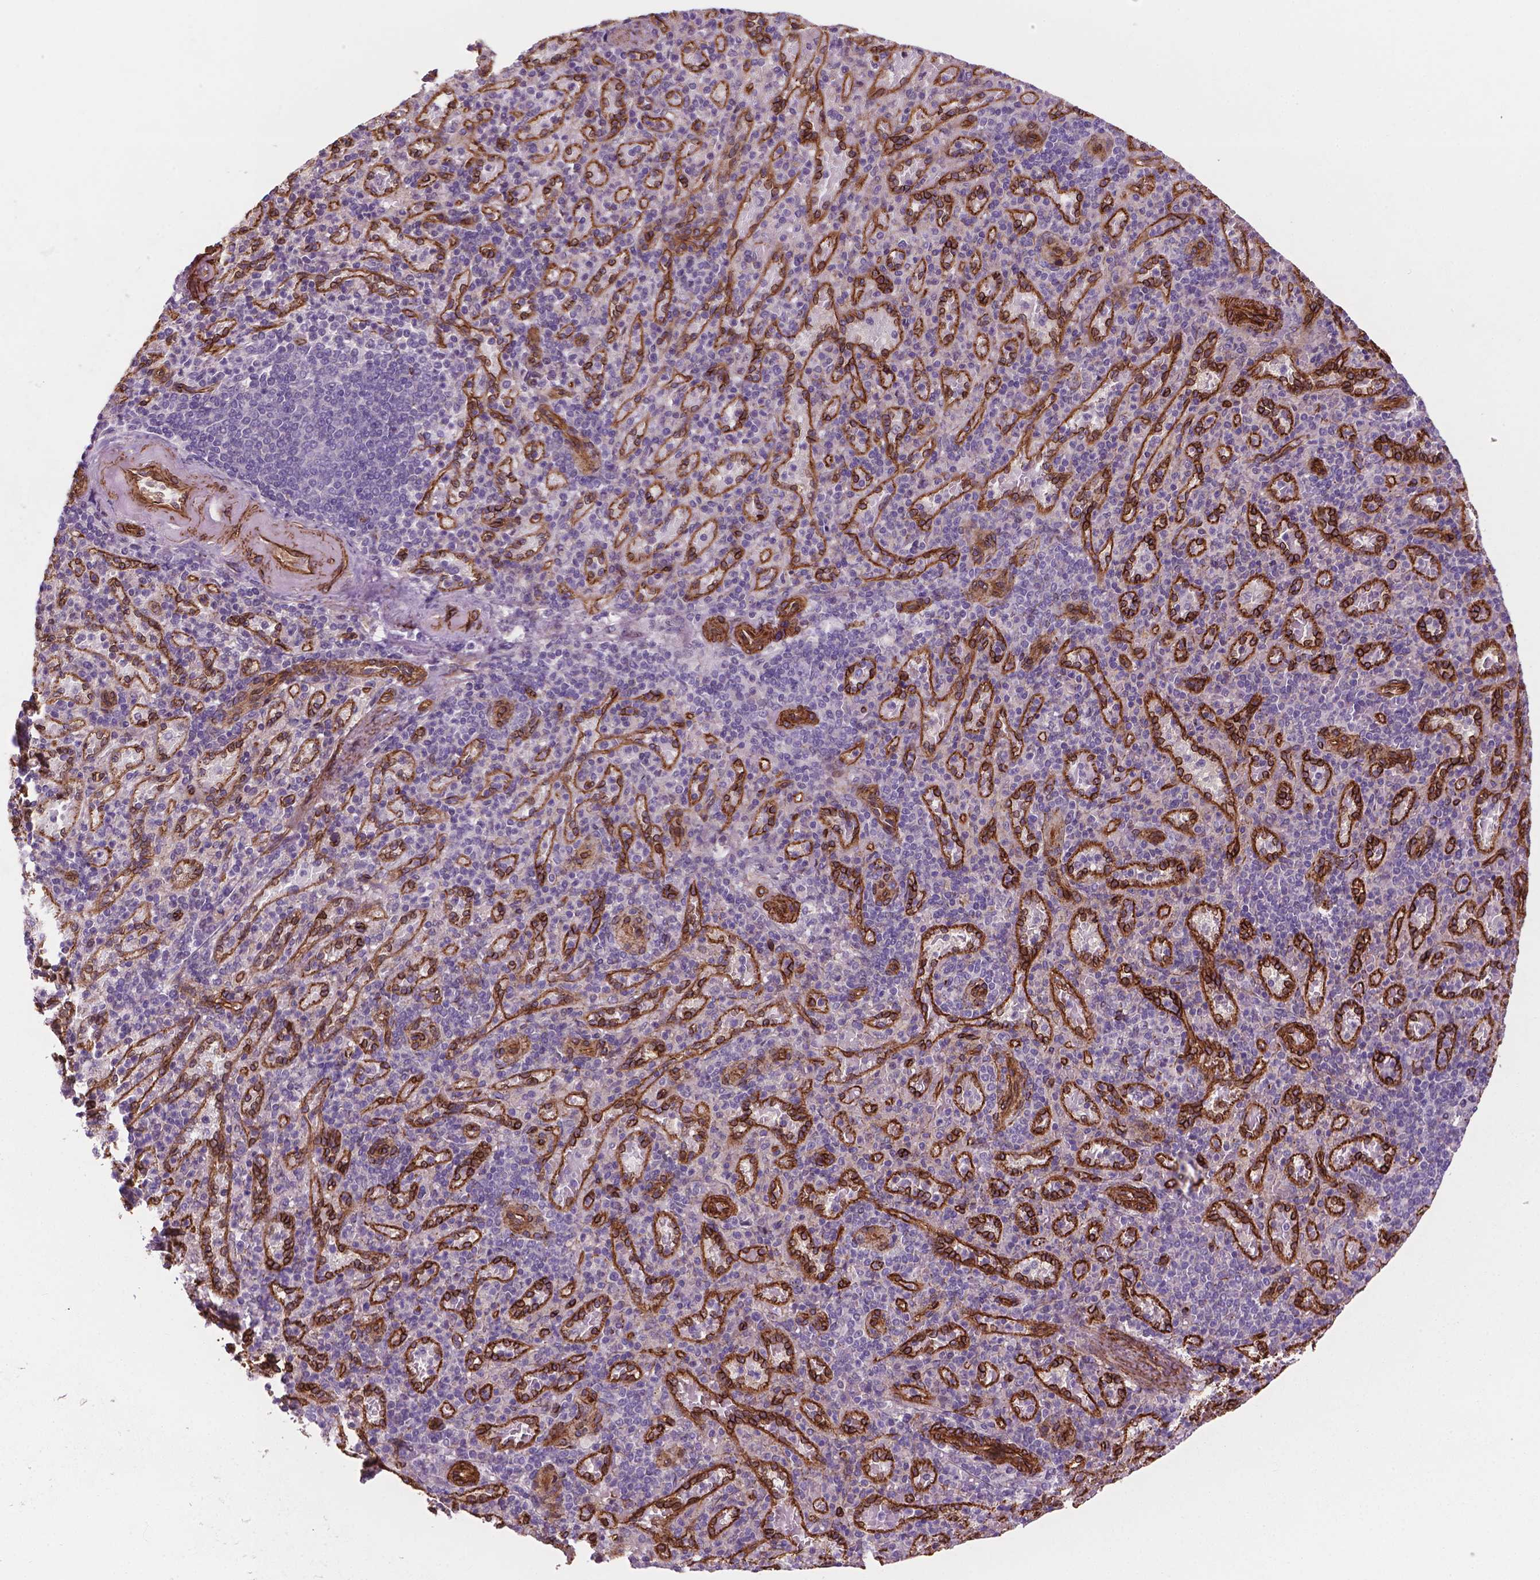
{"staining": {"intensity": "negative", "quantity": "none", "location": "none"}, "tissue": "spleen", "cell_type": "Cells in red pulp", "image_type": "normal", "snomed": [{"axis": "morphology", "description": "Normal tissue, NOS"}, {"axis": "topography", "description": "Spleen"}], "caption": "Immunohistochemical staining of benign spleen shows no significant staining in cells in red pulp.", "gene": "EGFL8", "patient": {"sex": "female", "age": 74}}